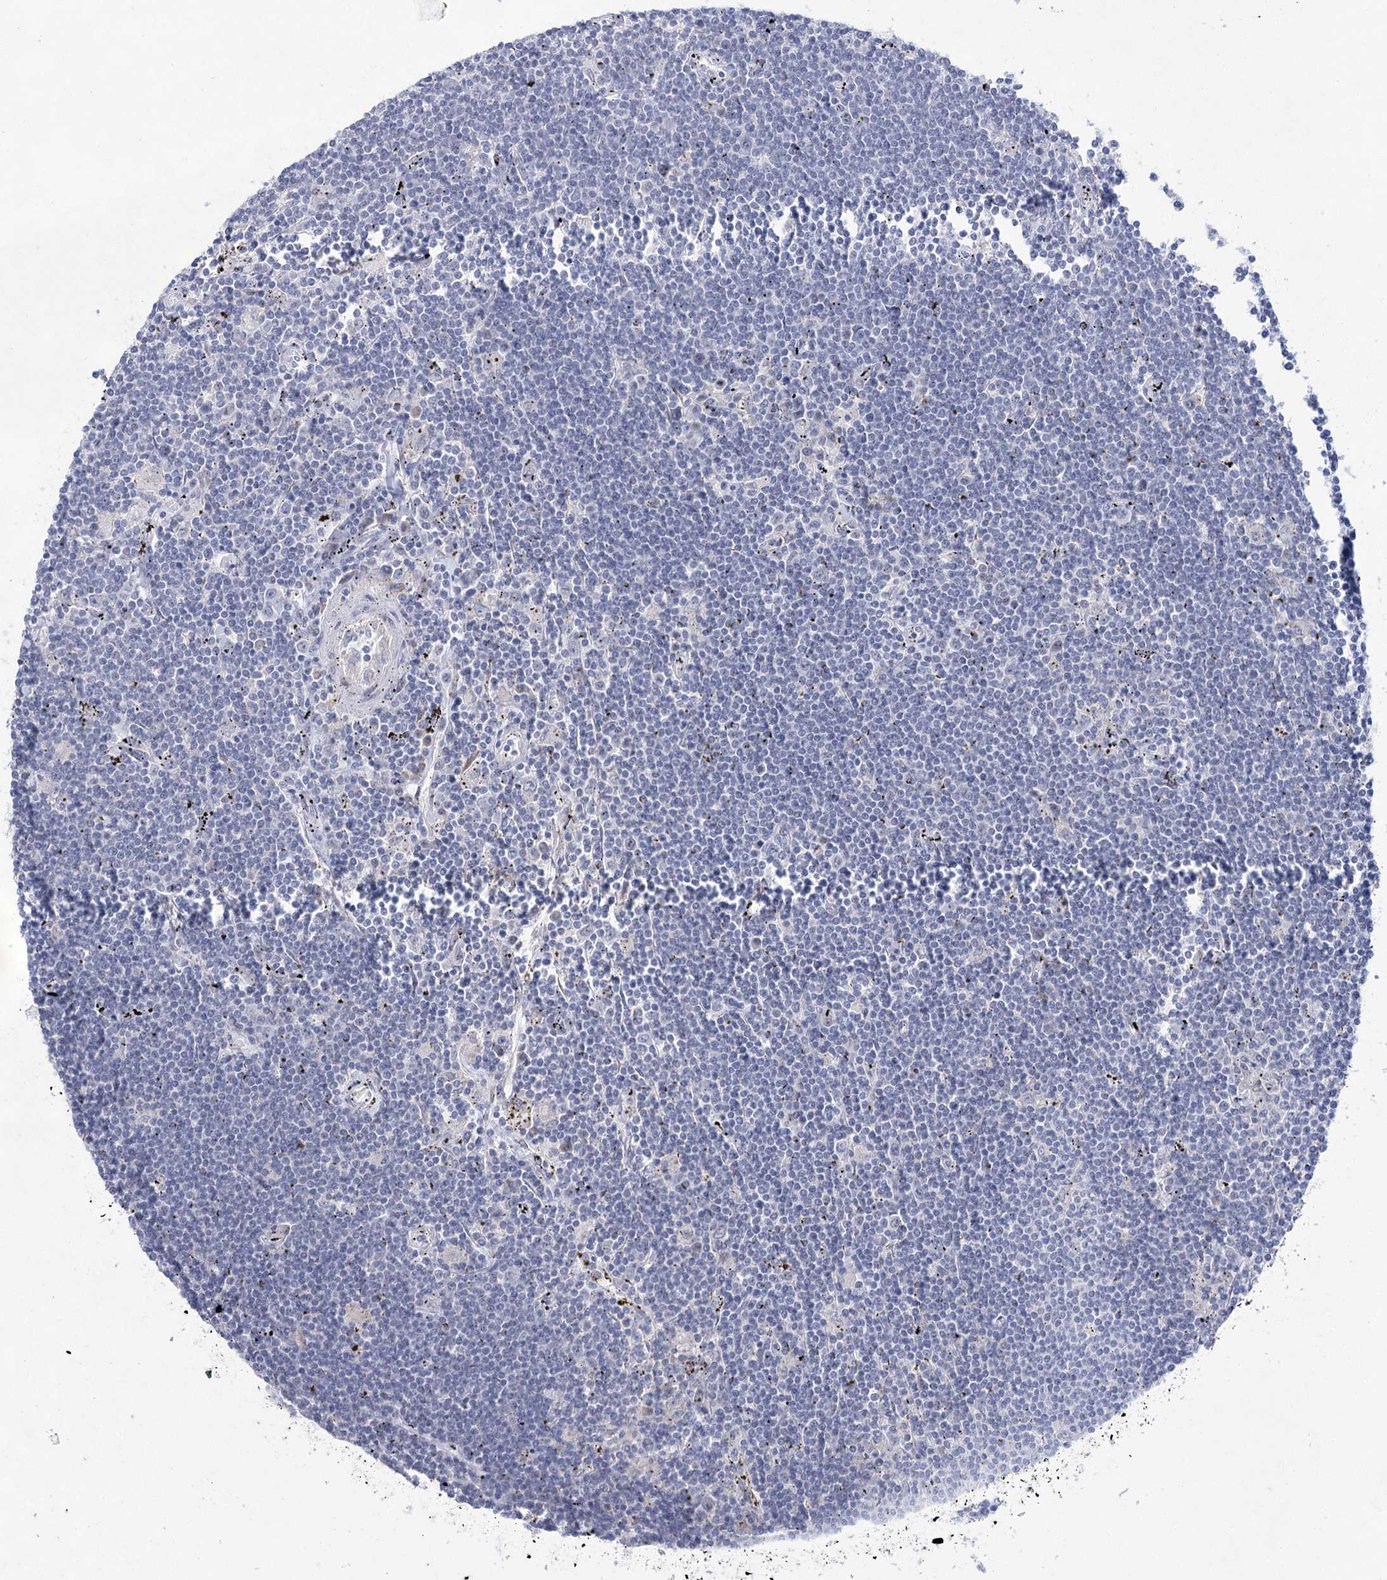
{"staining": {"intensity": "negative", "quantity": "none", "location": "none"}, "tissue": "lymphoma", "cell_type": "Tumor cells", "image_type": "cancer", "snomed": [{"axis": "morphology", "description": "Malignant lymphoma, non-Hodgkin's type, Low grade"}, {"axis": "topography", "description": "Spleen"}], "caption": "Photomicrograph shows no protein positivity in tumor cells of malignant lymphoma, non-Hodgkin's type (low-grade) tissue.", "gene": "UGDH", "patient": {"sex": "male", "age": 76}}